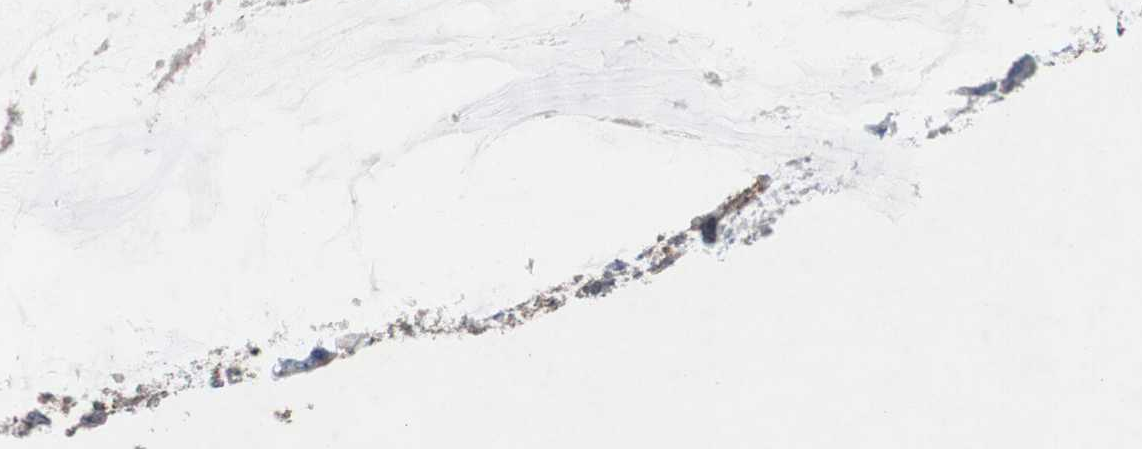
{"staining": {"intensity": "negative", "quantity": "none", "location": "none"}, "tissue": "ovarian cancer", "cell_type": "Tumor cells", "image_type": "cancer", "snomed": [{"axis": "morphology", "description": "Cystadenocarcinoma, mucinous, NOS"}, {"axis": "topography", "description": "Ovary"}], "caption": "This is an IHC image of human ovarian mucinous cystadenocarcinoma. There is no positivity in tumor cells.", "gene": "COL6A2", "patient": {"sex": "female", "age": 39}}